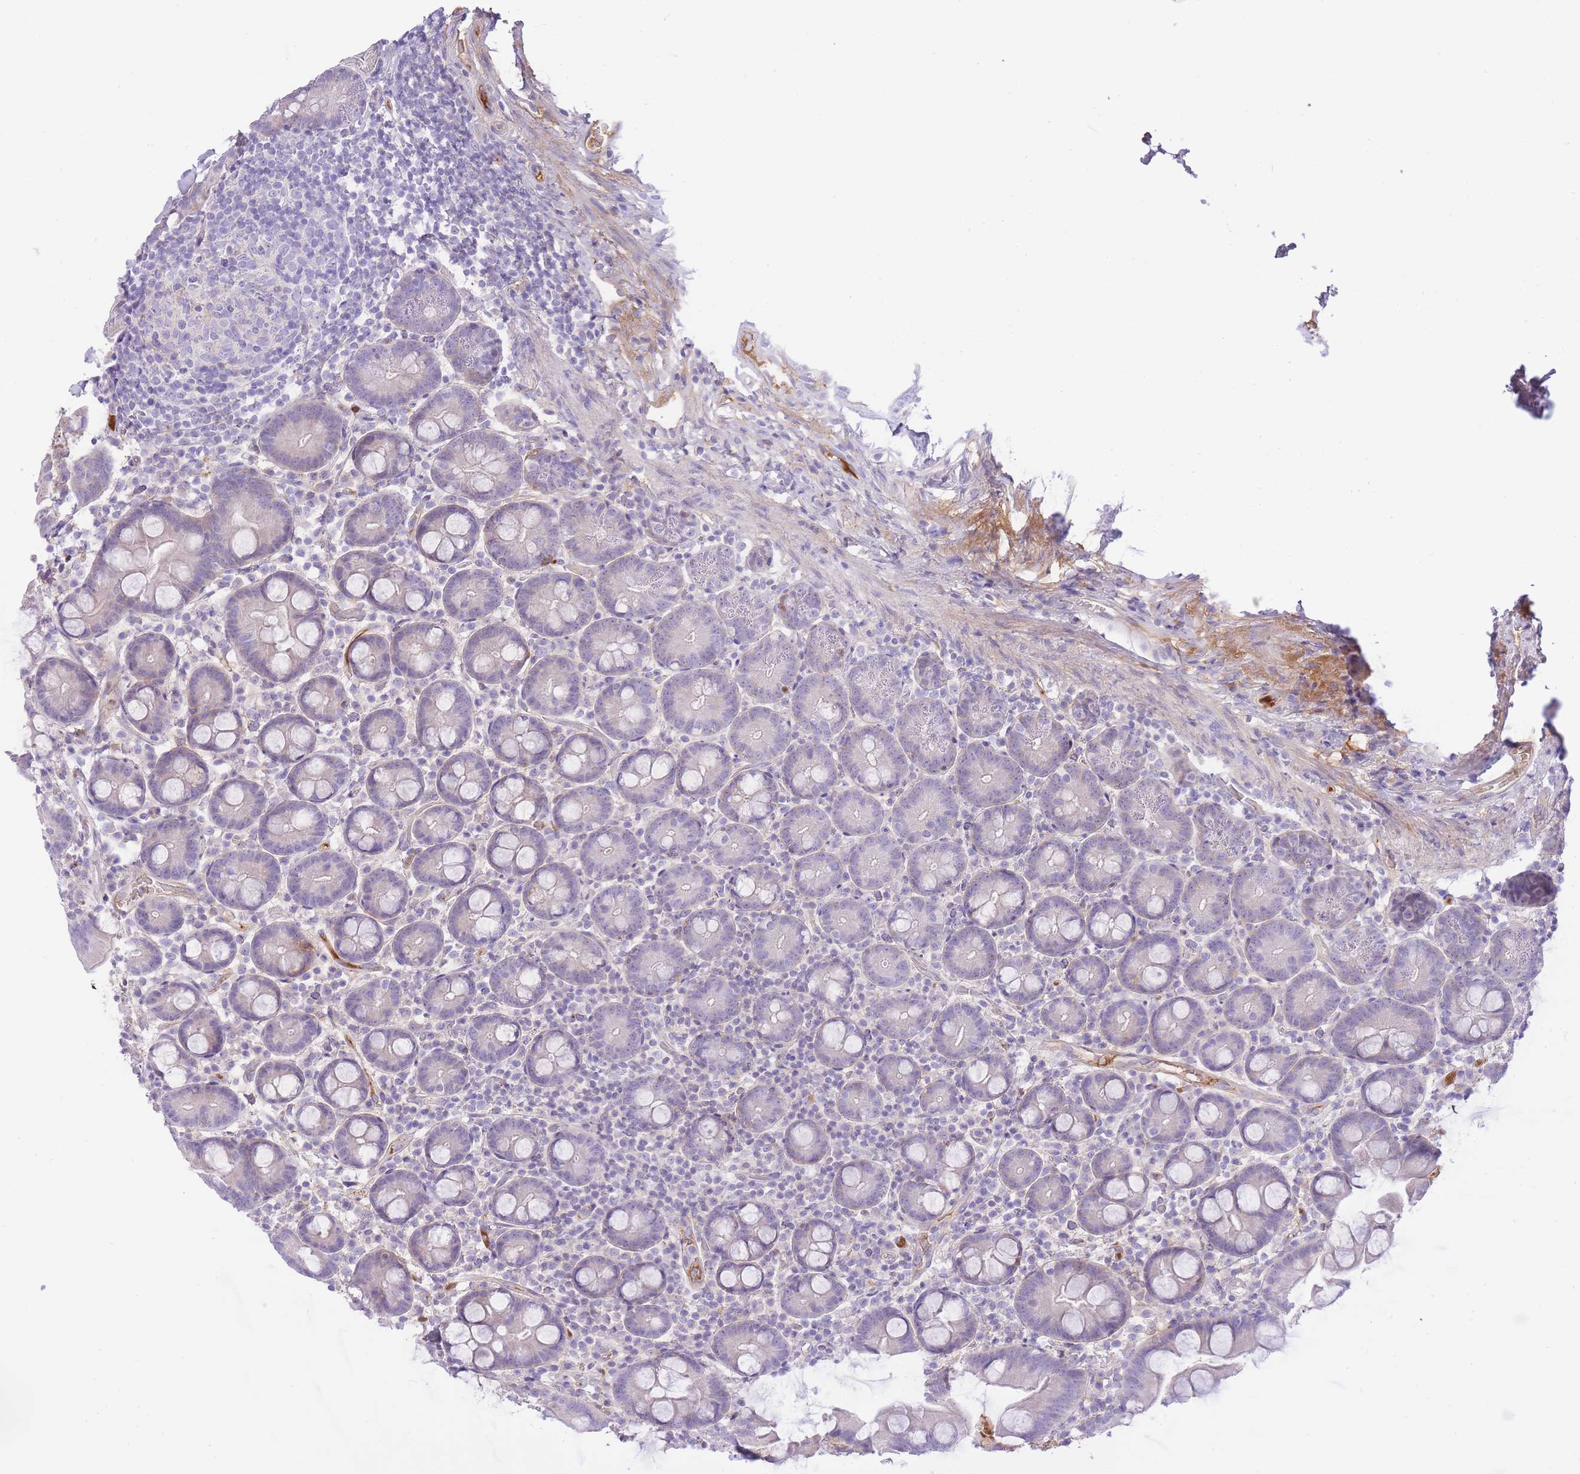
{"staining": {"intensity": "negative", "quantity": "none", "location": "none"}, "tissue": "small intestine", "cell_type": "Glandular cells", "image_type": "normal", "snomed": [{"axis": "morphology", "description": "Normal tissue, NOS"}, {"axis": "topography", "description": "Small intestine"}], "caption": "A photomicrograph of human small intestine is negative for staining in glandular cells. The staining is performed using DAB (3,3'-diaminobenzidine) brown chromogen with nuclei counter-stained in using hematoxylin.", "gene": "HRG", "patient": {"sex": "female", "age": 68}}